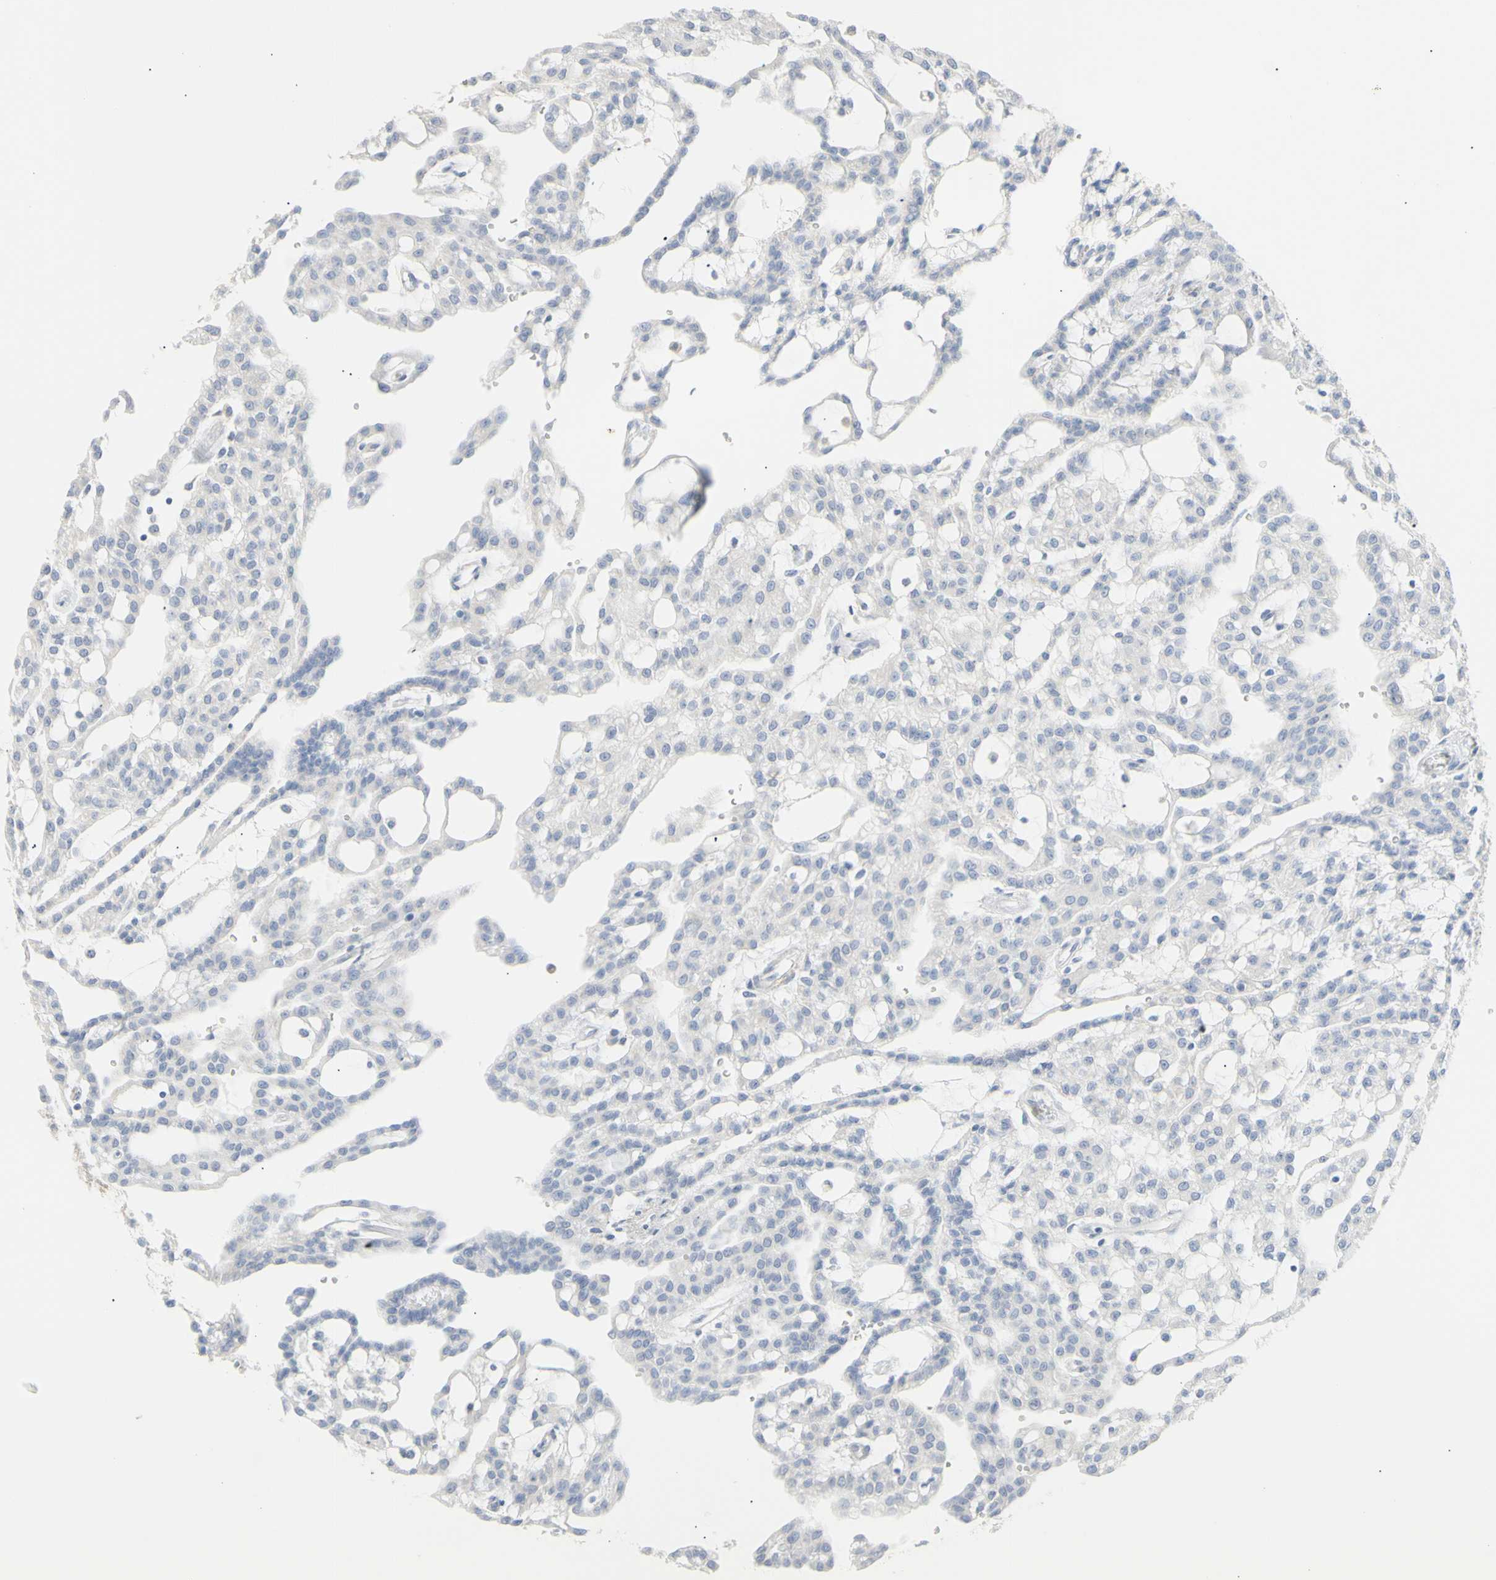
{"staining": {"intensity": "negative", "quantity": "none", "location": "none"}, "tissue": "renal cancer", "cell_type": "Tumor cells", "image_type": "cancer", "snomed": [{"axis": "morphology", "description": "Adenocarcinoma, NOS"}, {"axis": "topography", "description": "Kidney"}], "caption": "Image shows no significant protein expression in tumor cells of adenocarcinoma (renal).", "gene": "B4GALNT3", "patient": {"sex": "male", "age": 63}}